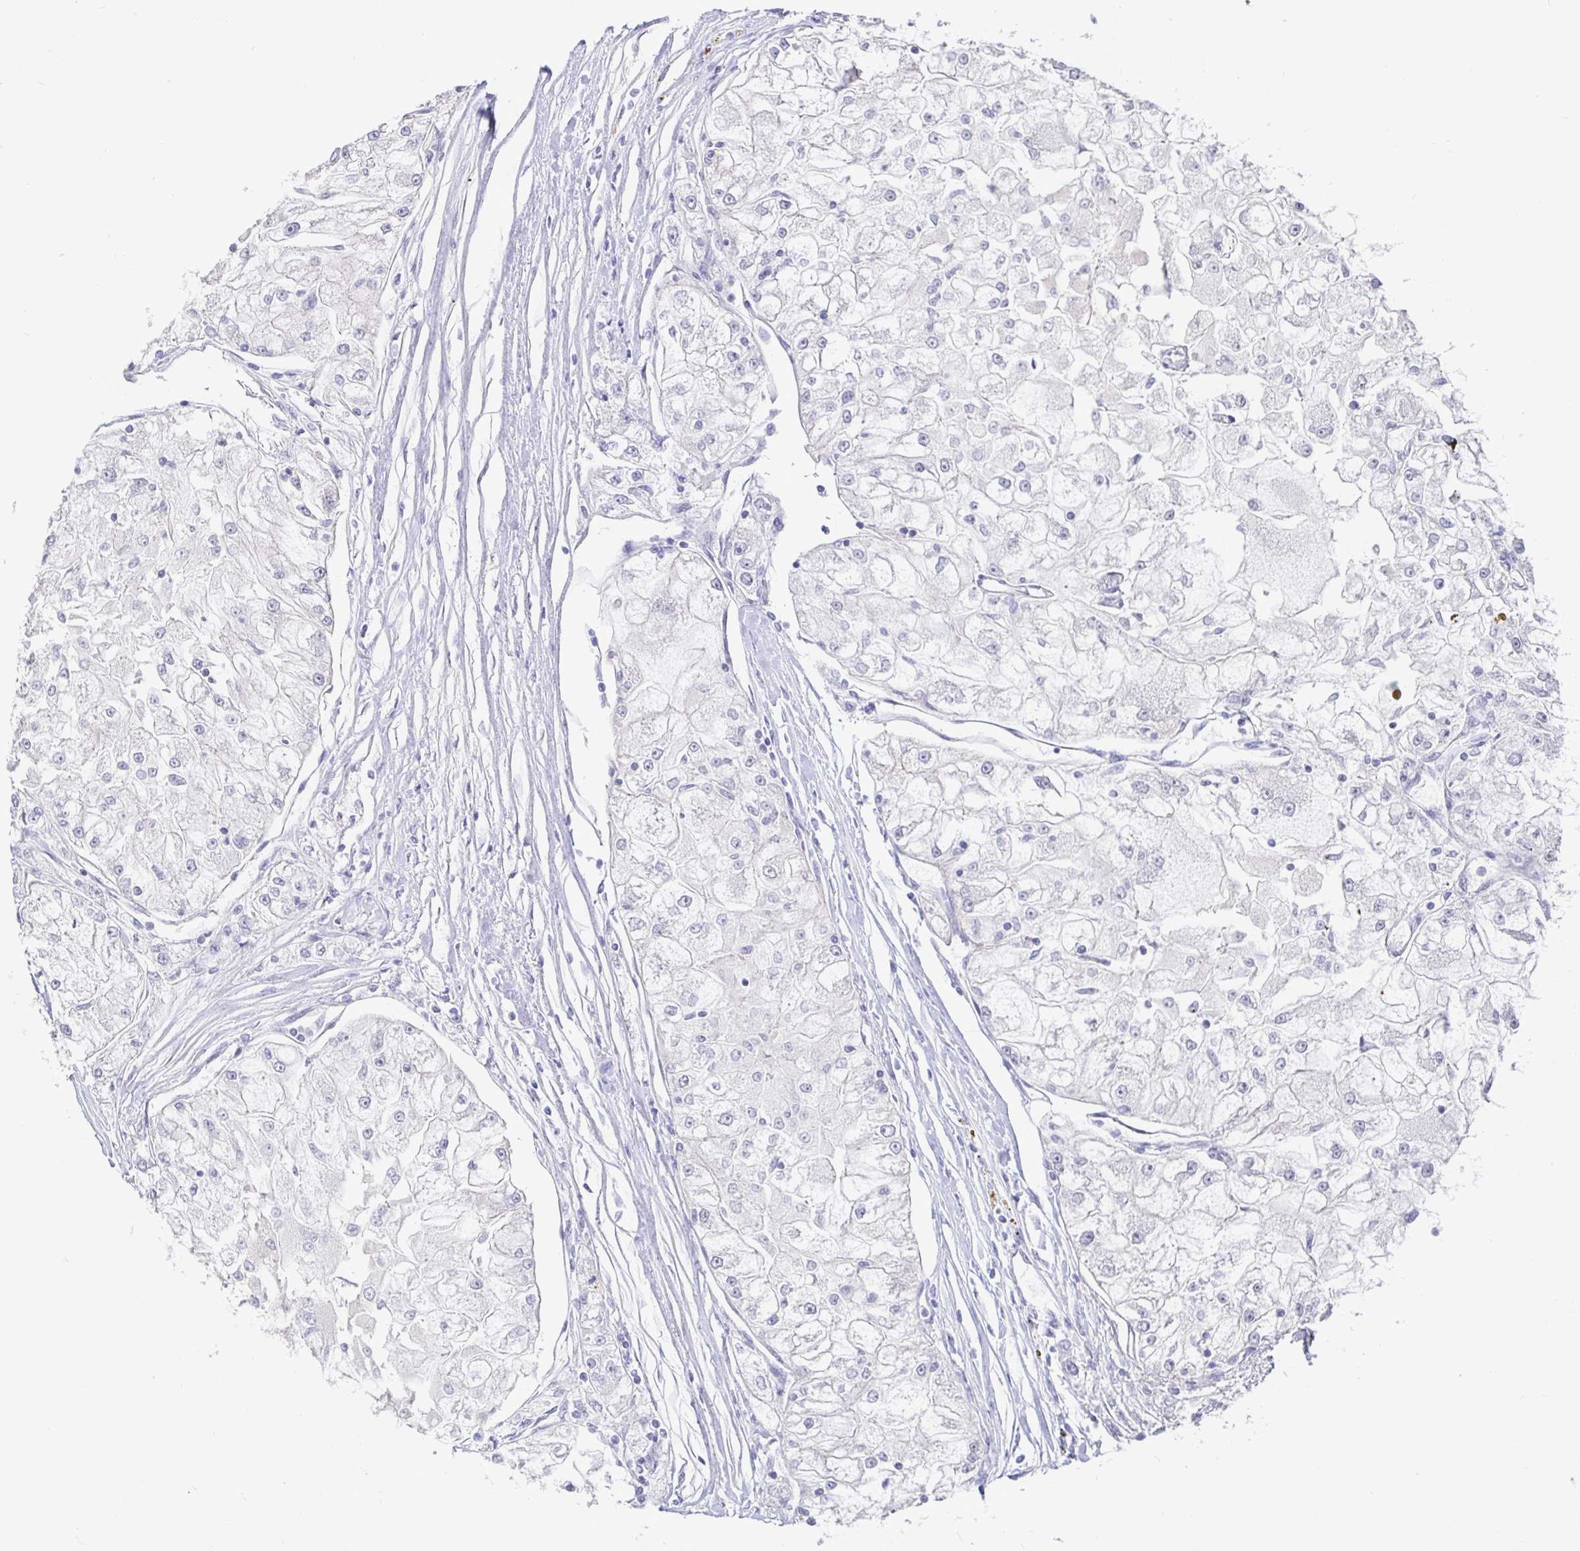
{"staining": {"intensity": "negative", "quantity": "none", "location": "none"}, "tissue": "renal cancer", "cell_type": "Tumor cells", "image_type": "cancer", "snomed": [{"axis": "morphology", "description": "Adenocarcinoma, NOS"}, {"axis": "topography", "description": "Kidney"}], "caption": "Photomicrograph shows no protein positivity in tumor cells of renal adenocarcinoma tissue.", "gene": "CIT", "patient": {"sex": "female", "age": 72}}